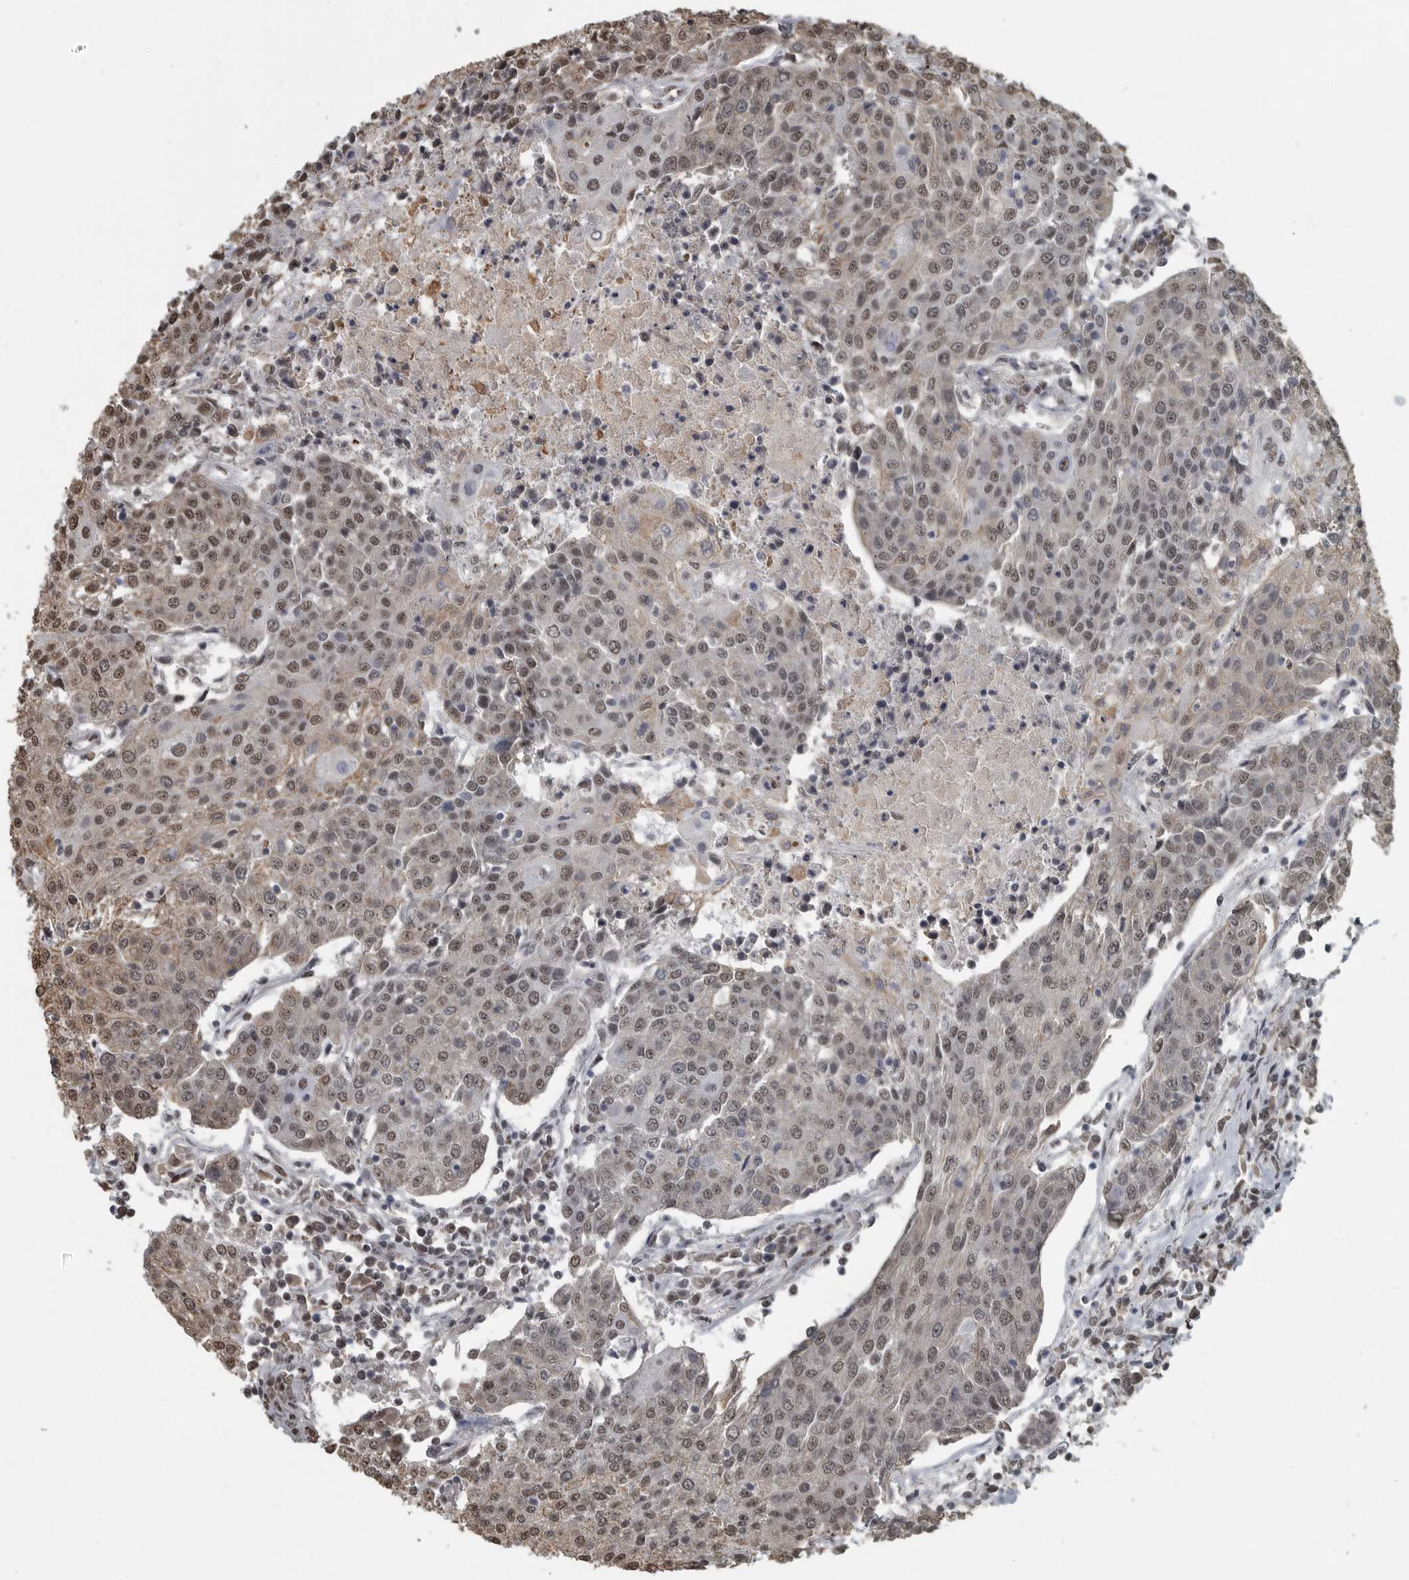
{"staining": {"intensity": "moderate", "quantity": ">75%", "location": "nuclear"}, "tissue": "urothelial cancer", "cell_type": "Tumor cells", "image_type": "cancer", "snomed": [{"axis": "morphology", "description": "Urothelial carcinoma, High grade"}, {"axis": "topography", "description": "Urinary bladder"}], "caption": "Immunohistochemical staining of urothelial cancer reveals moderate nuclear protein positivity in about >75% of tumor cells. The staining was performed using DAB to visualize the protein expression in brown, while the nuclei were stained in blue with hematoxylin (Magnification: 20x).", "gene": "TGS1", "patient": {"sex": "female", "age": 85}}